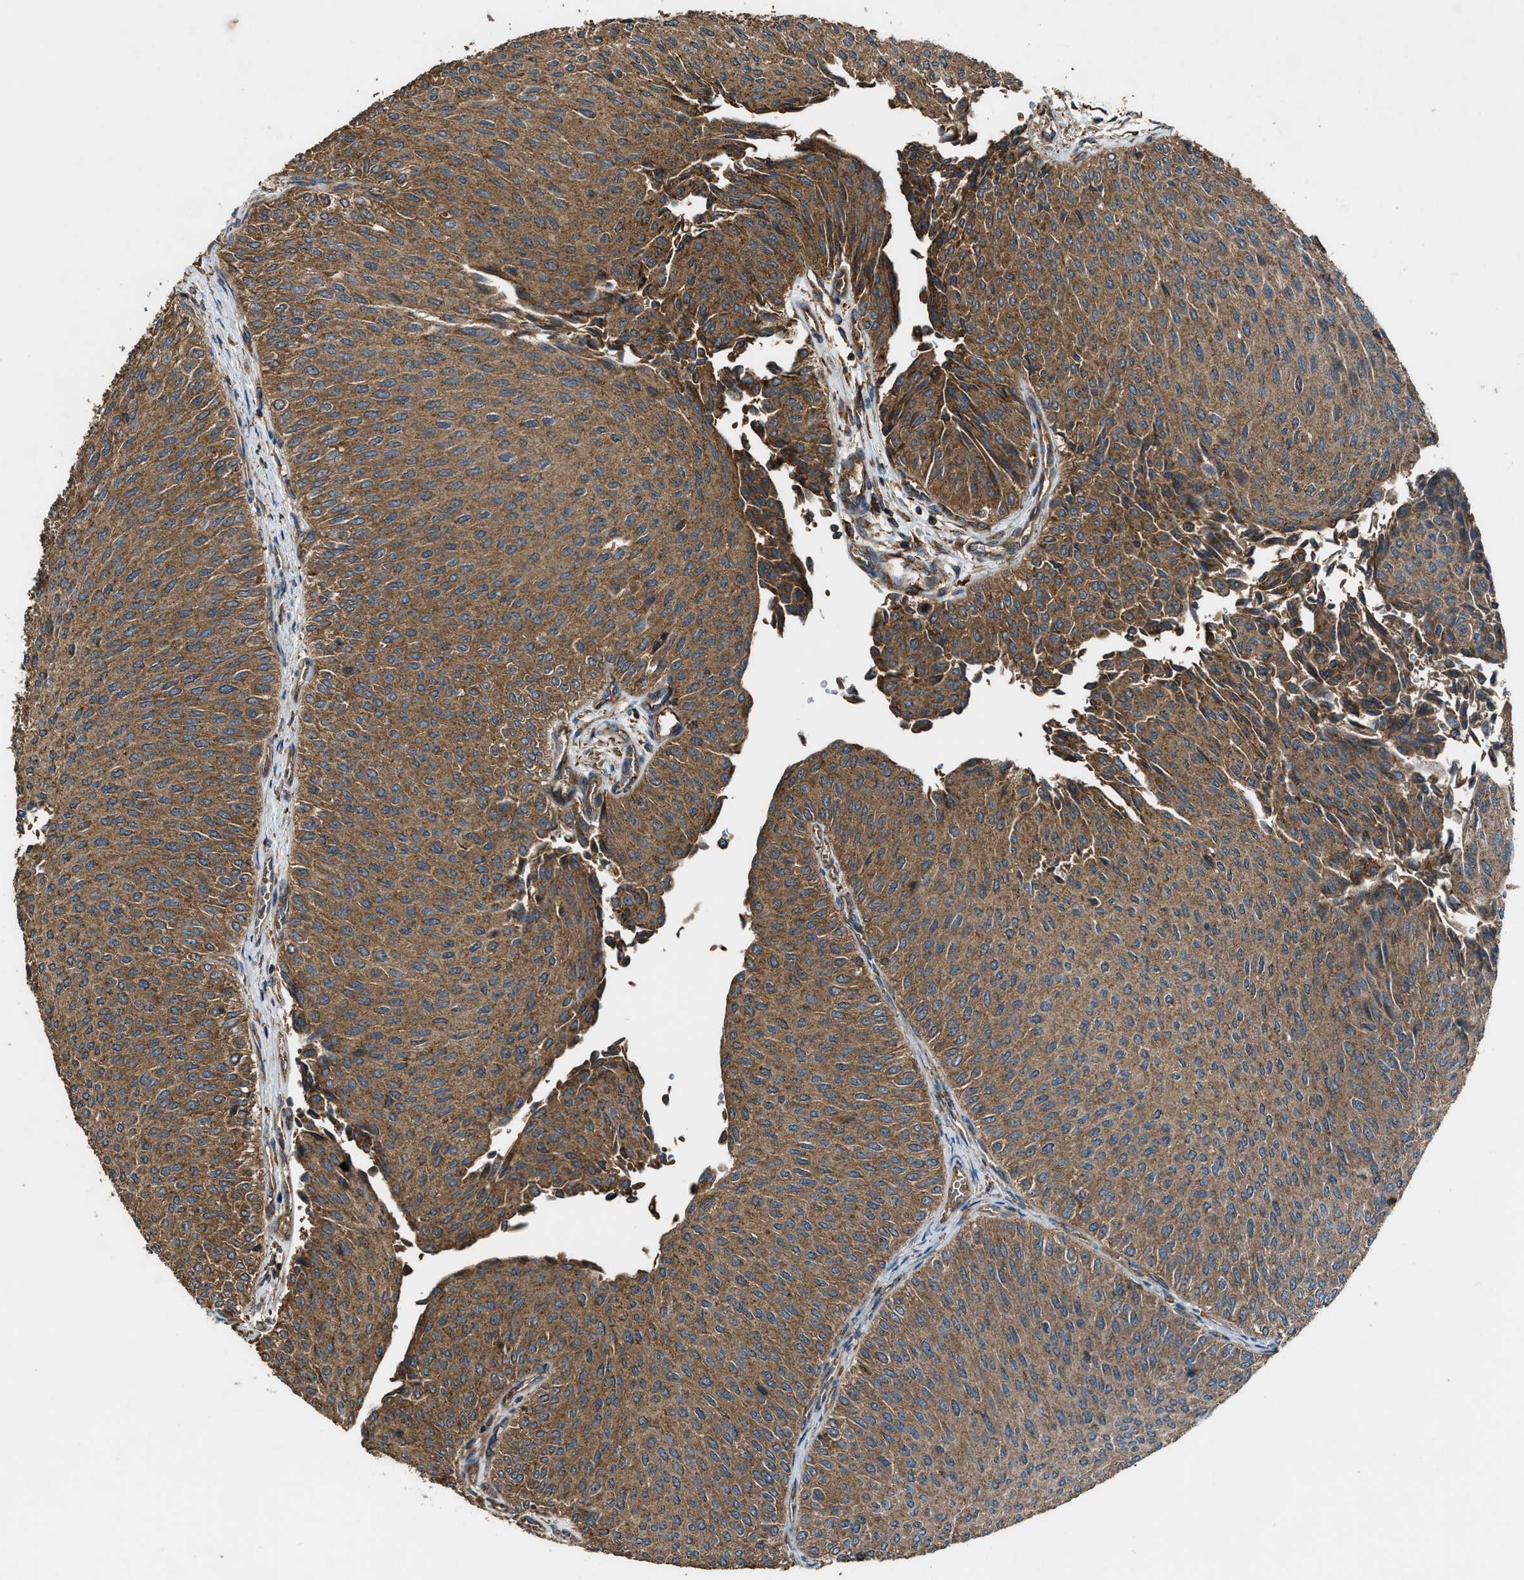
{"staining": {"intensity": "moderate", "quantity": ">75%", "location": "cytoplasmic/membranous"}, "tissue": "urothelial cancer", "cell_type": "Tumor cells", "image_type": "cancer", "snomed": [{"axis": "morphology", "description": "Urothelial carcinoma, Low grade"}, {"axis": "topography", "description": "Urinary bladder"}], "caption": "This photomicrograph shows urothelial cancer stained with IHC to label a protein in brown. The cytoplasmic/membranous of tumor cells show moderate positivity for the protein. Nuclei are counter-stained blue.", "gene": "MAP3K8", "patient": {"sex": "male", "age": 78}}